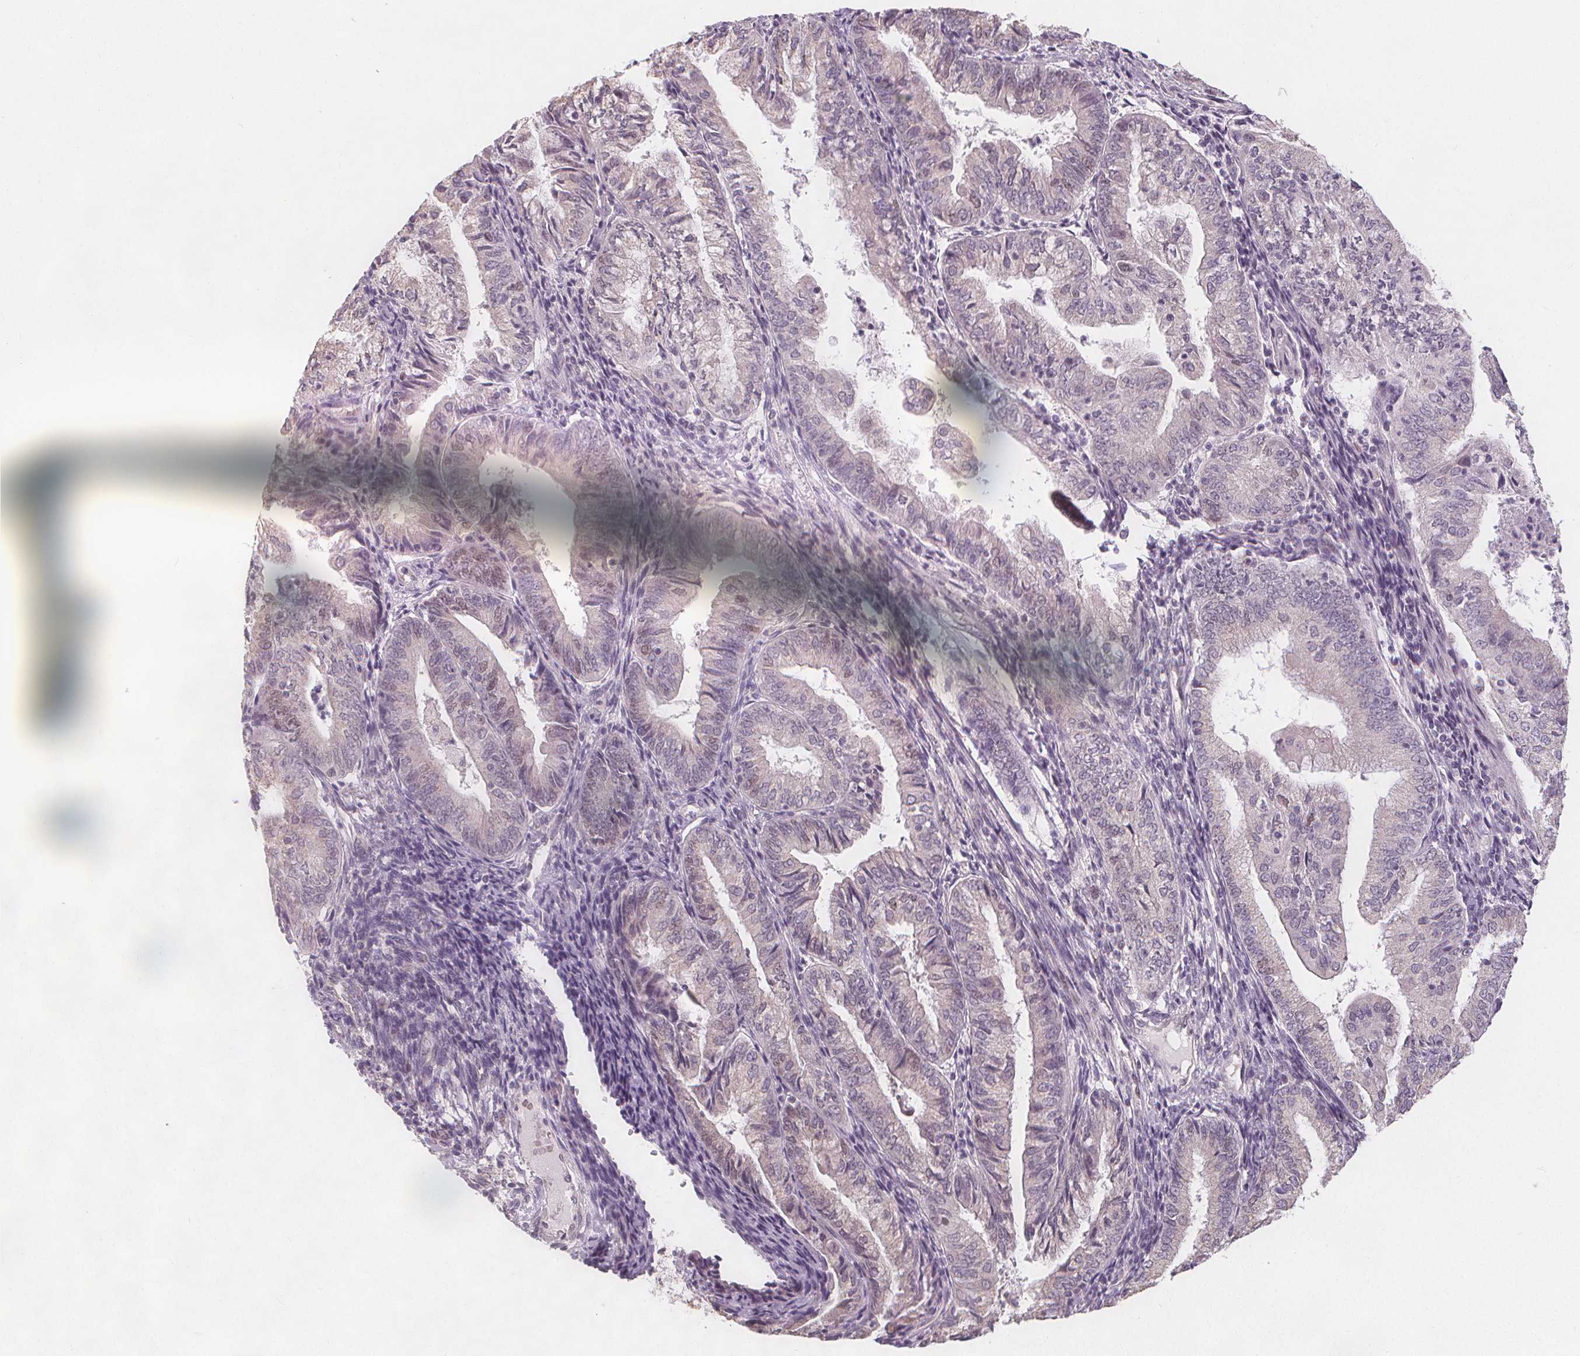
{"staining": {"intensity": "negative", "quantity": "none", "location": "none"}, "tissue": "endometrial cancer", "cell_type": "Tumor cells", "image_type": "cancer", "snomed": [{"axis": "morphology", "description": "Adenocarcinoma, NOS"}, {"axis": "topography", "description": "Endometrium"}], "caption": "The image reveals no staining of tumor cells in endometrial cancer.", "gene": "TIPIN", "patient": {"sex": "female", "age": 55}}